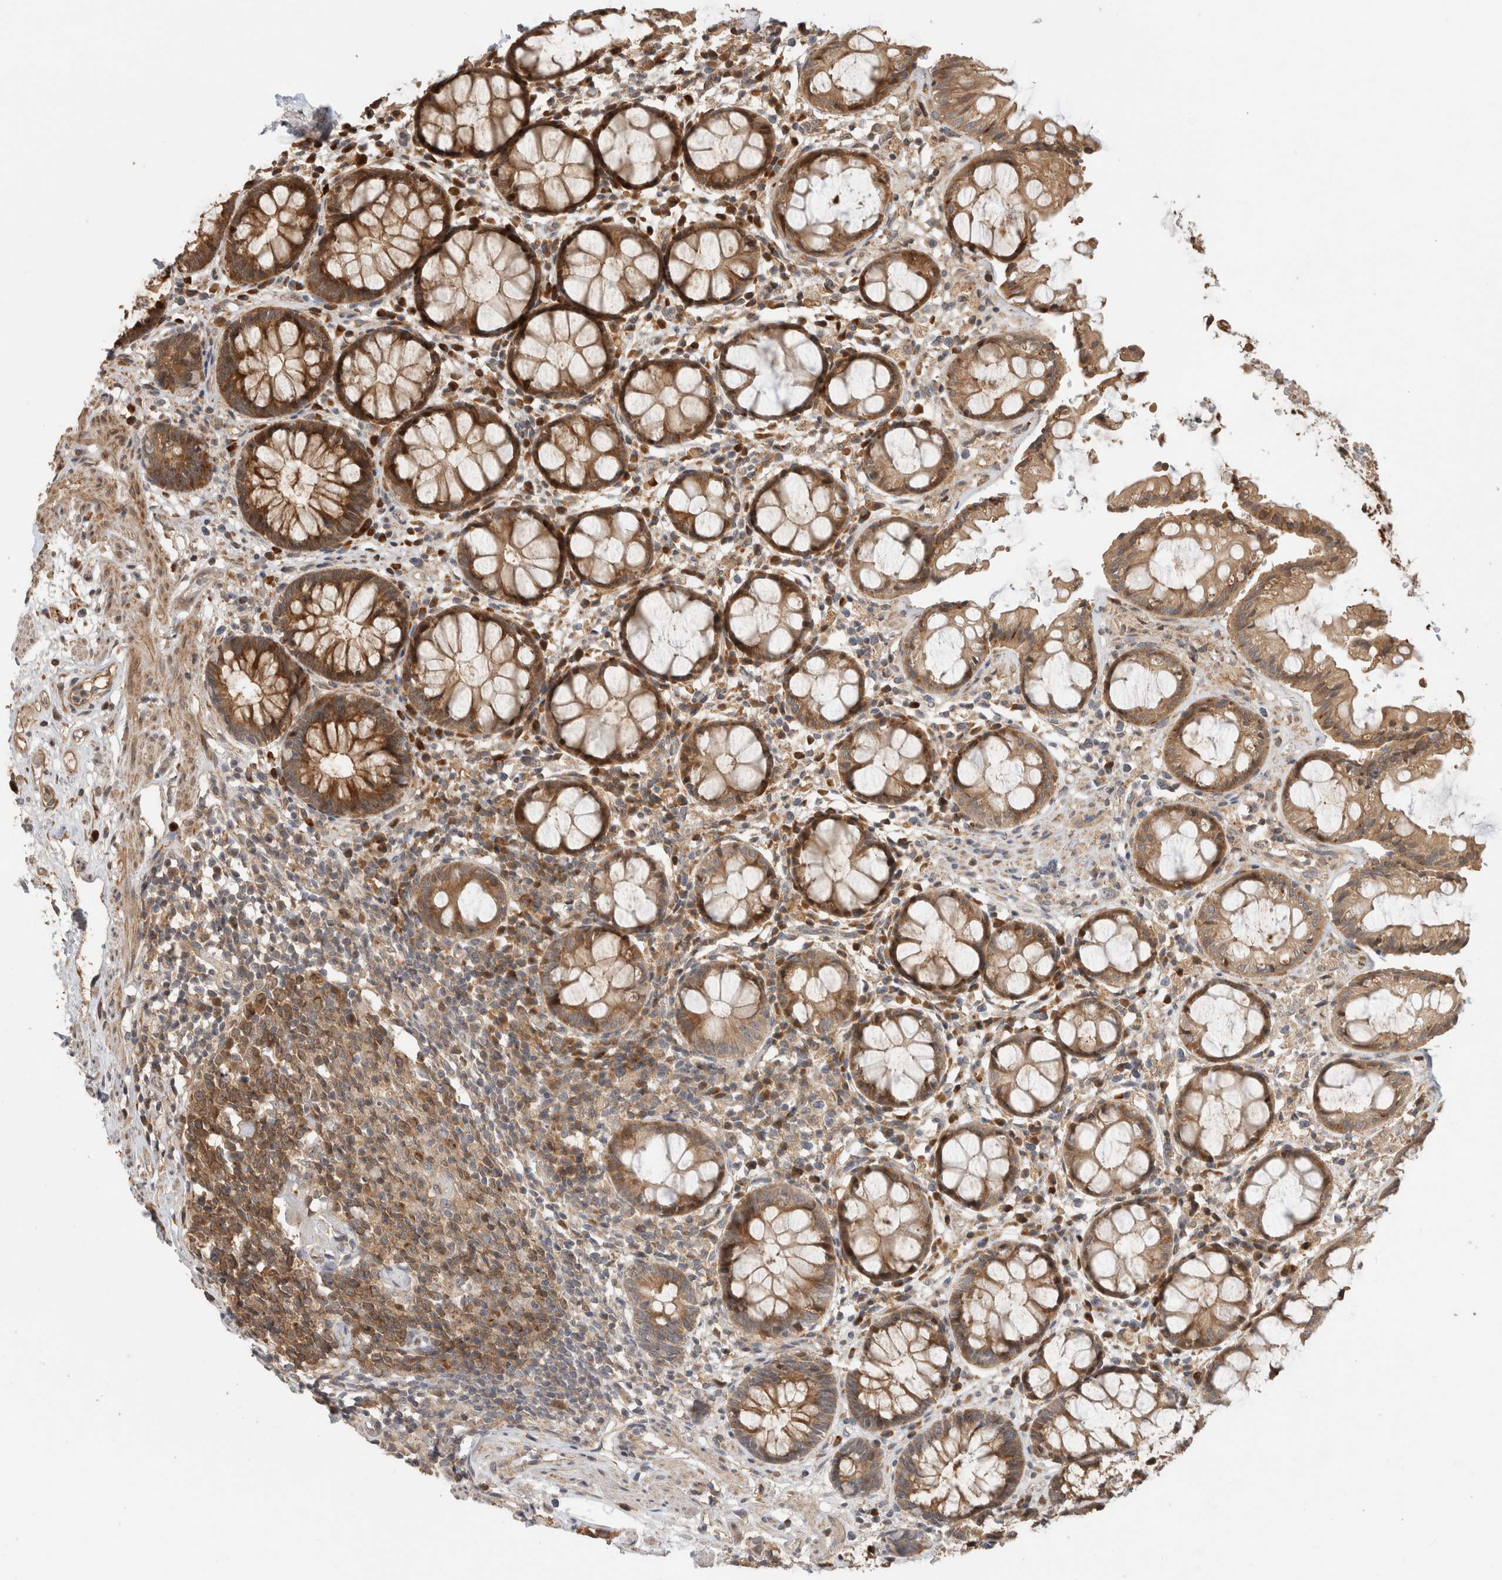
{"staining": {"intensity": "moderate", "quantity": ">75%", "location": "cytoplasmic/membranous"}, "tissue": "rectum", "cell_type": "Glandular cells", "image_type": "normal", "snomed": [{"axis": "morphology", "description": "Normal tissue, NOS"}, {"axis": "topography", "description": "Rectum"}], "caption": "This micrograph displays IHC staining of unremarkable human rectum, with medium moderate cytoplasmic/membranous staining in about >75% of glandular cells.", "gene": "PCDHB15", "patient": {"sex": "male", "age": 64}}